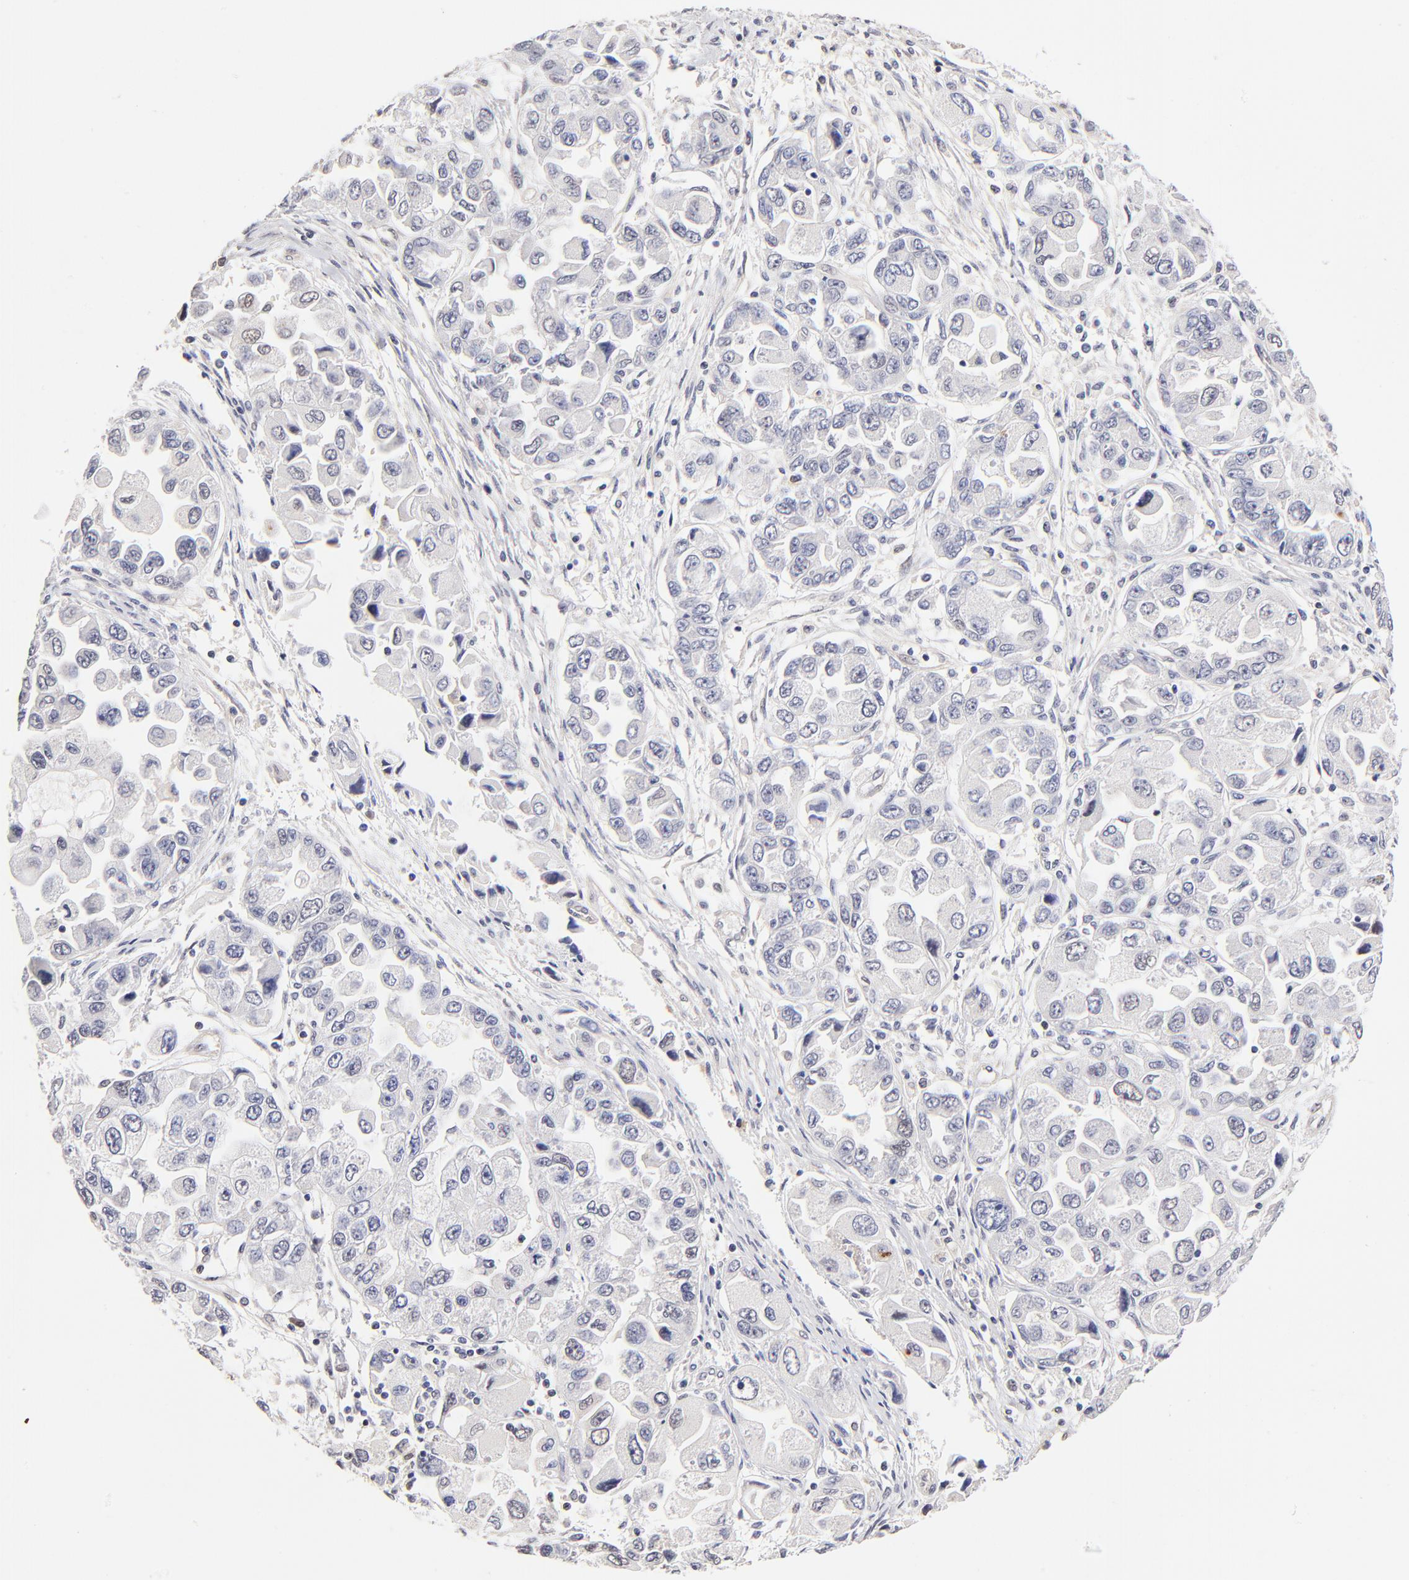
{"staining": {"intensity": "negative", "quantity": "none", "location": "none"}, "tissue": "ovarian cancer", "cell_type": "Tumor cells", "image_type": "cancer", "snomed": [{"axis": "morphology", "description": "Cystadenocarcinoma, serous, NOS"}, {"axis": "topography", "description": "Ovary"}], "caption": "This is a histopathology image of immunohistochemistry staining of ovarian serous cystadenocarcinoma, which shows no staining in tumor cells.", "gene": "ZNF10", "patient": {"sex": "female", "age": 84}}